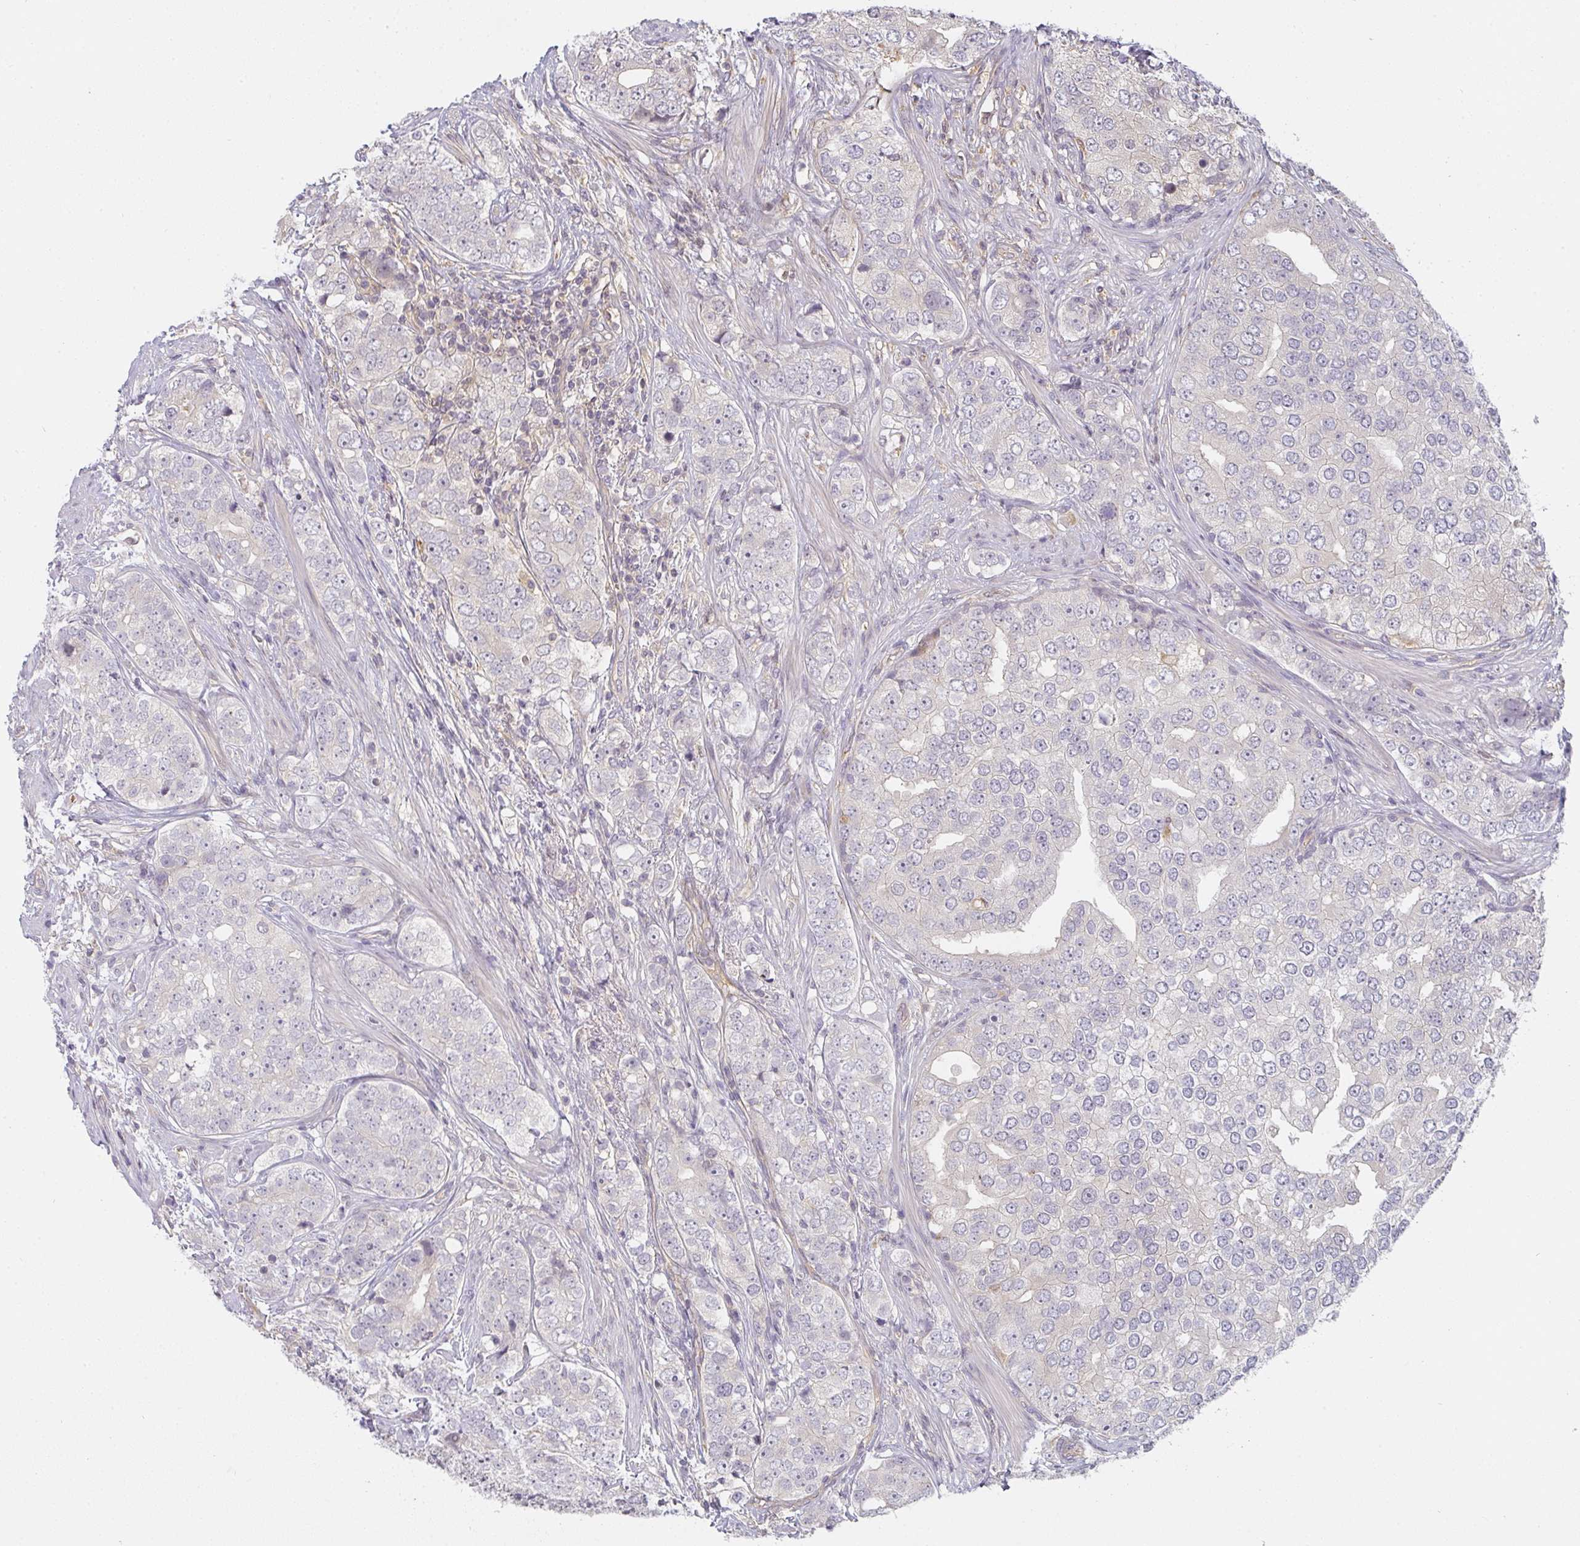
{"staining": {"intensity": "negative", "quantity": "none", "location": "none"}, "tissue": "prostate cancer", "cell_type": "Tumor cells", "image_type": "cancer", "snomed": [{"axis": "morphology", "description": "Adenocarcinoma, High grade"}, {"axis": "topography", "description": "Prostate"}], "caption": "Prostate cancer stained for a protein using immunohistochemistry (IHC) exhibits no positivity tumor cells.", "gene": "GSDMB", "patient": {"sex": "male", "age": 60}}